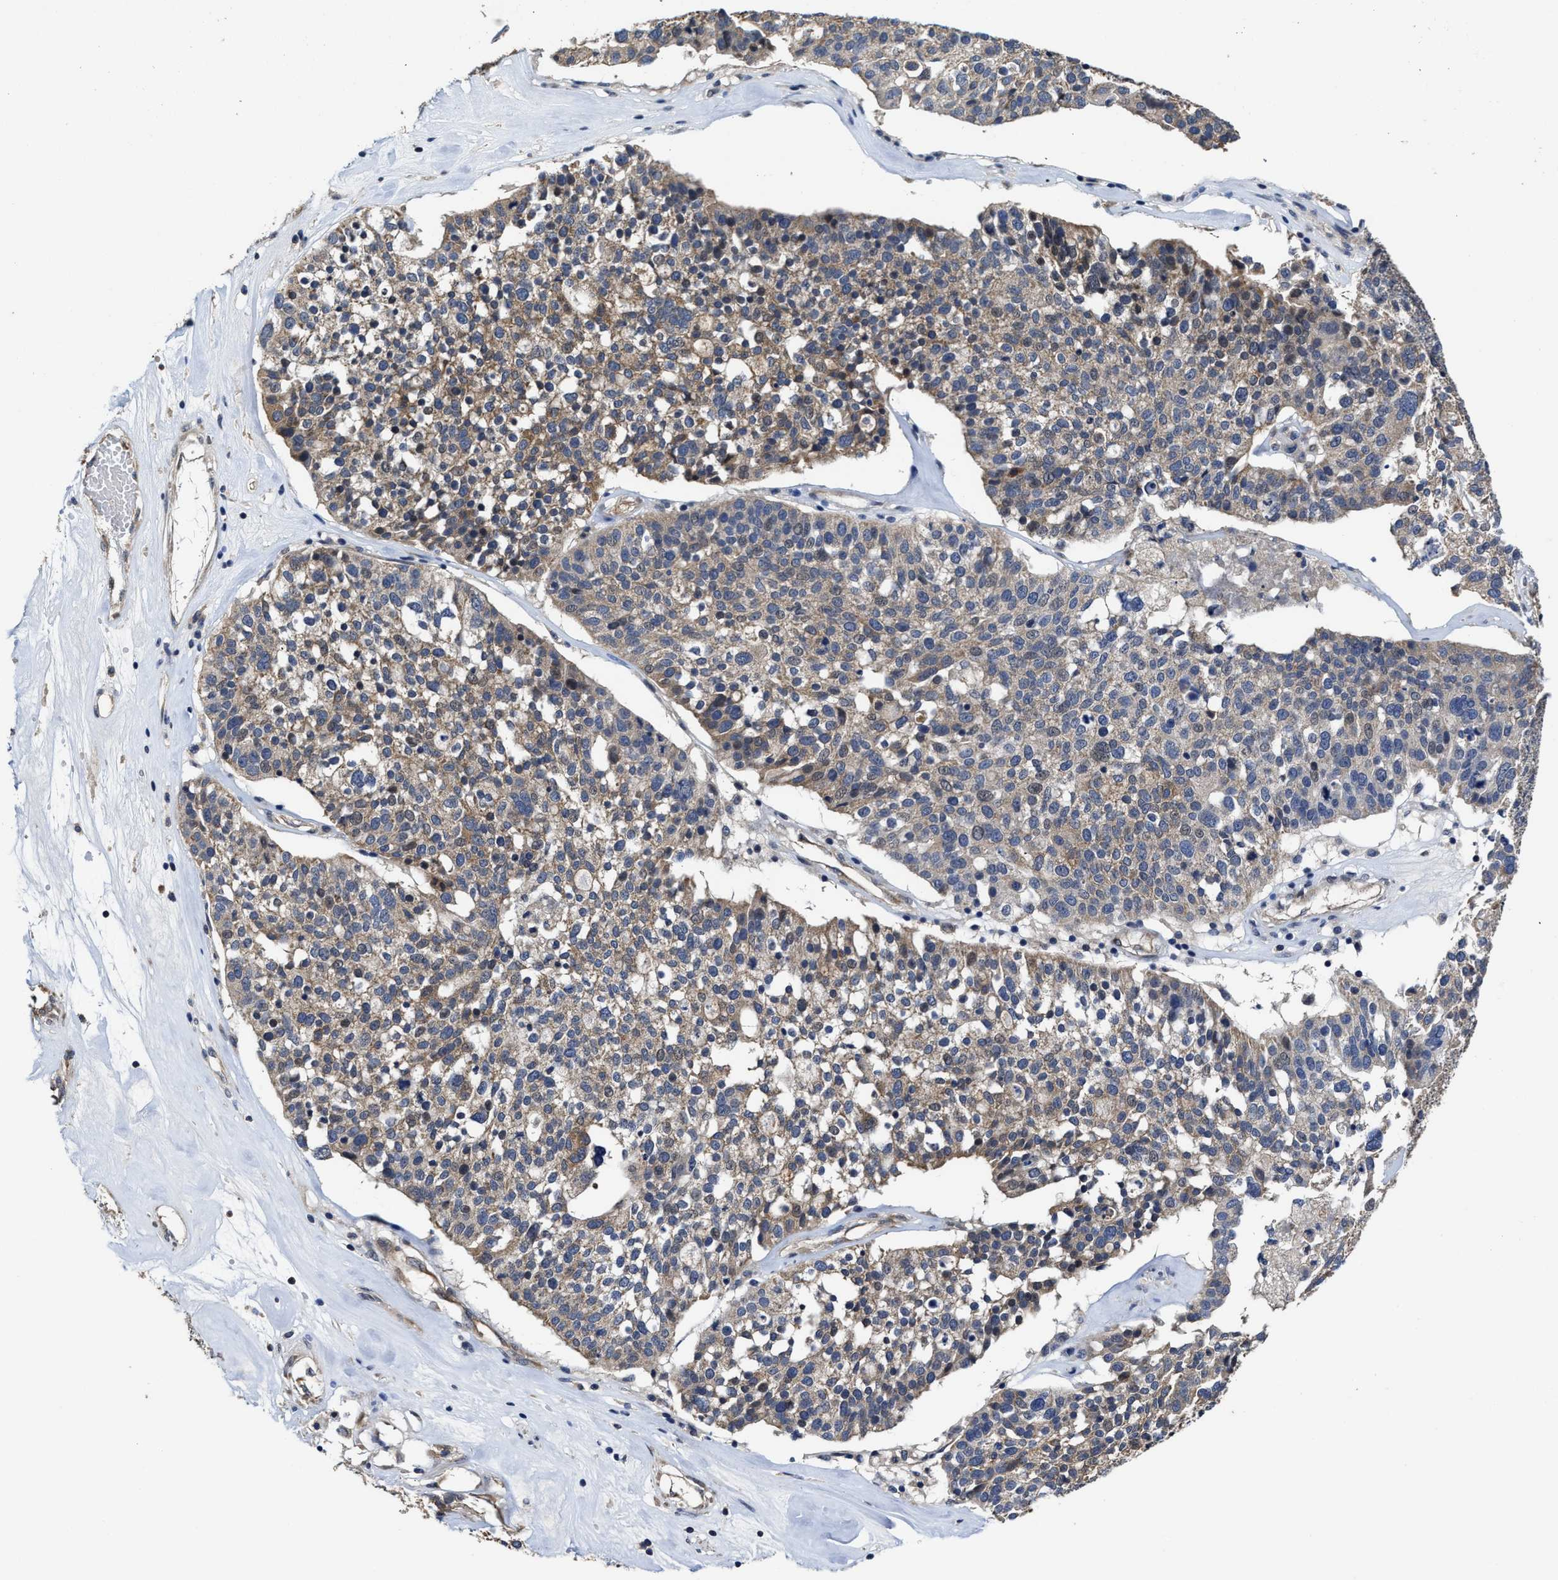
{"staining": {"intensity": "moderate", "quantity": "25%-75%", "location": "cytoplasmic/membranous"}, "tissue": "ovarian cancer", "cell_type": "Tumor cells", "image_type": "cancer", "snomed": [{"axis": "morphology", "description": "Cystadenocarcinoma, serous, NOS"}, {"axis": "topography", "description": "Ovary"}], "caption": "Immunohistochemical staining of ovarian cancer (serous cystadenocarcinoma) shows medium levels of moderate cytoplasmic/membranous protein staining in about 25%-75% of tumor cells.", "gene": "TRAF6", "patient": {"sex": "female", "age": 59}}